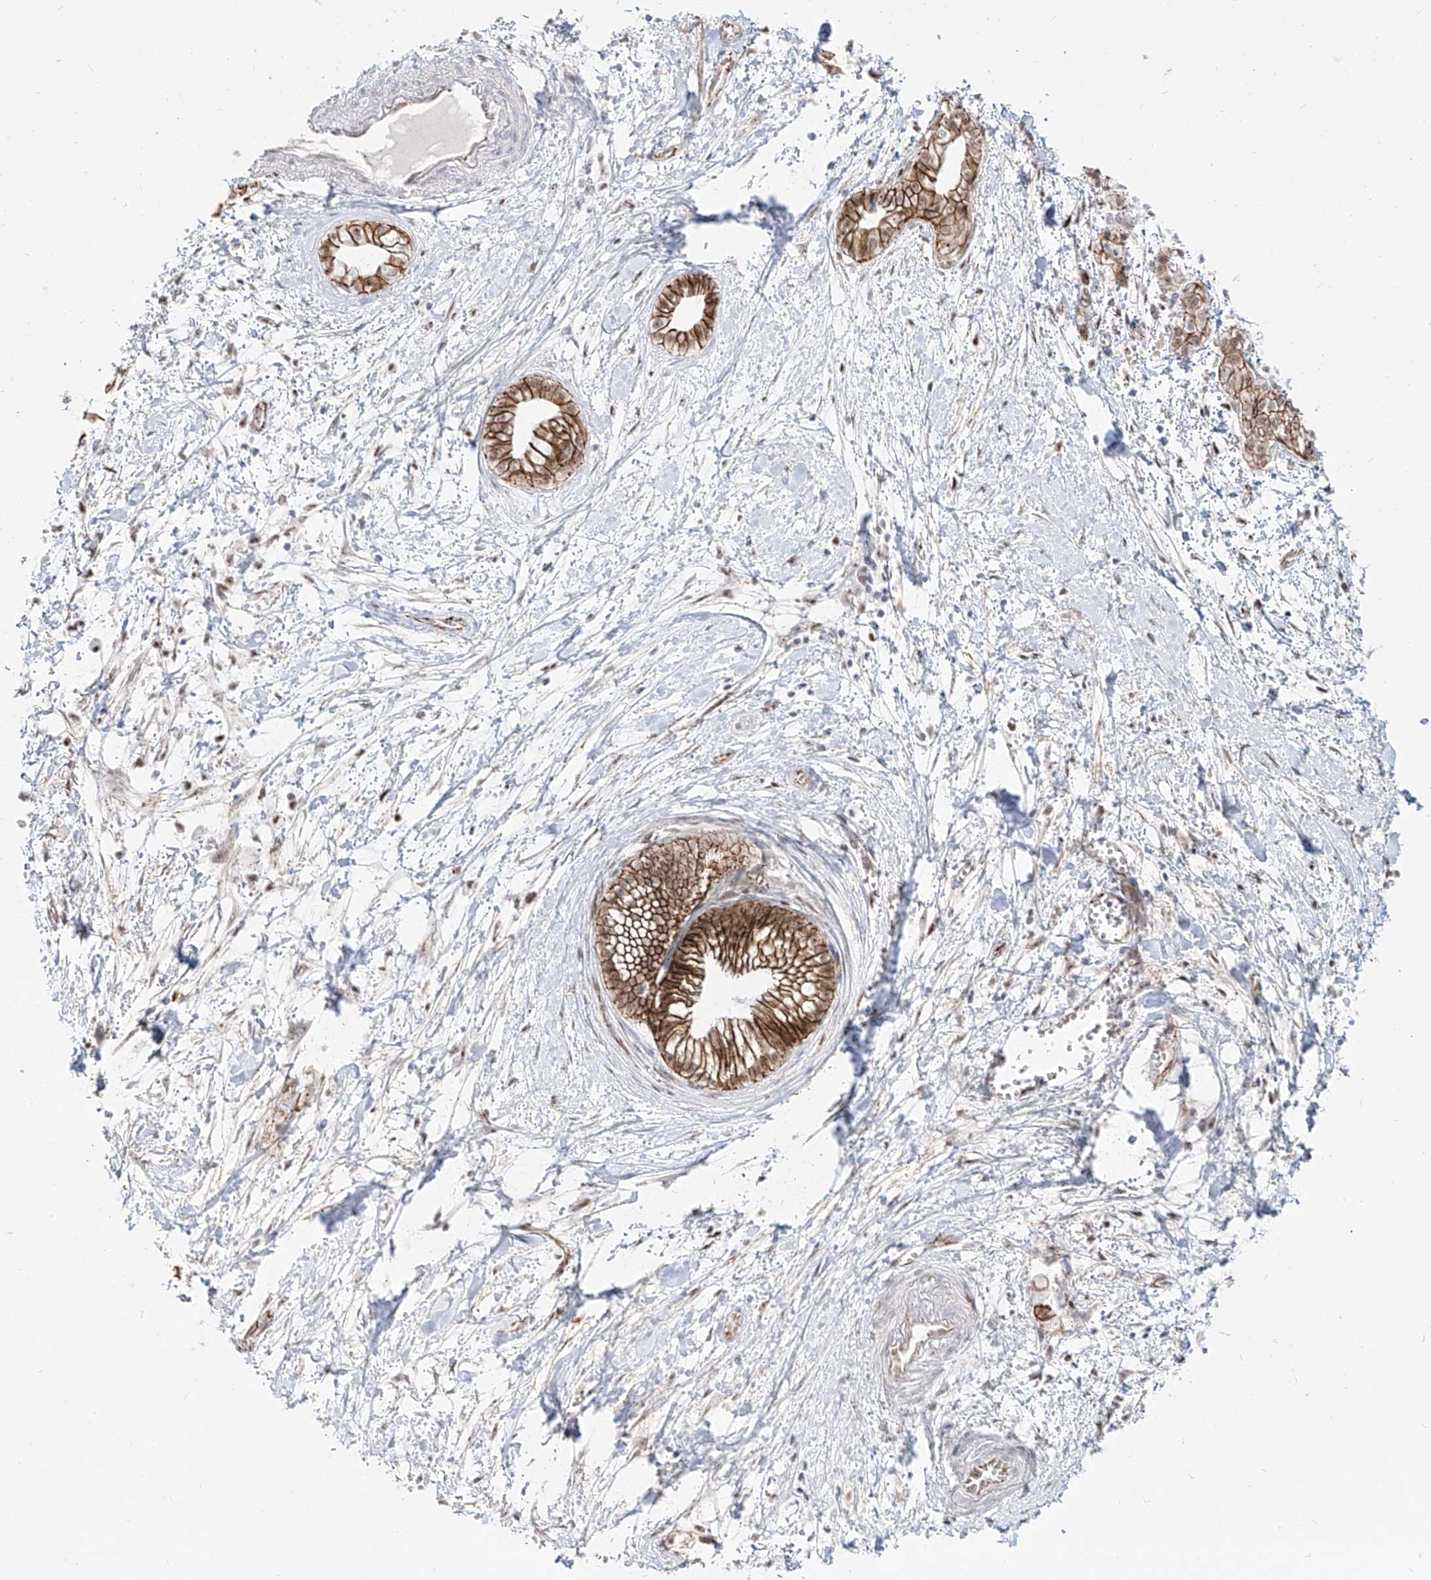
{"staining": {"intensity": "strong", "quantity": ">75%", "location": "cytoplasmic/membranous,nuclear"}, "tissue": "pancreatic cancer", "cell_type": "Tumor cells", "image_type": "cancer", "snomed": [{"axis": "morphology", "description": "Adenocarcinoma, NOS"}, {"axis": "topography", "description": "Pancreas"}], "caption": "Strong cytoplasmic/membranous and nuclear expression for a protein is appreciated in about >75% of tumor cells of pancreatic cancer using IHC.", "gene": "ZNF710", "patient": {"sex": "male", "age": 68}}